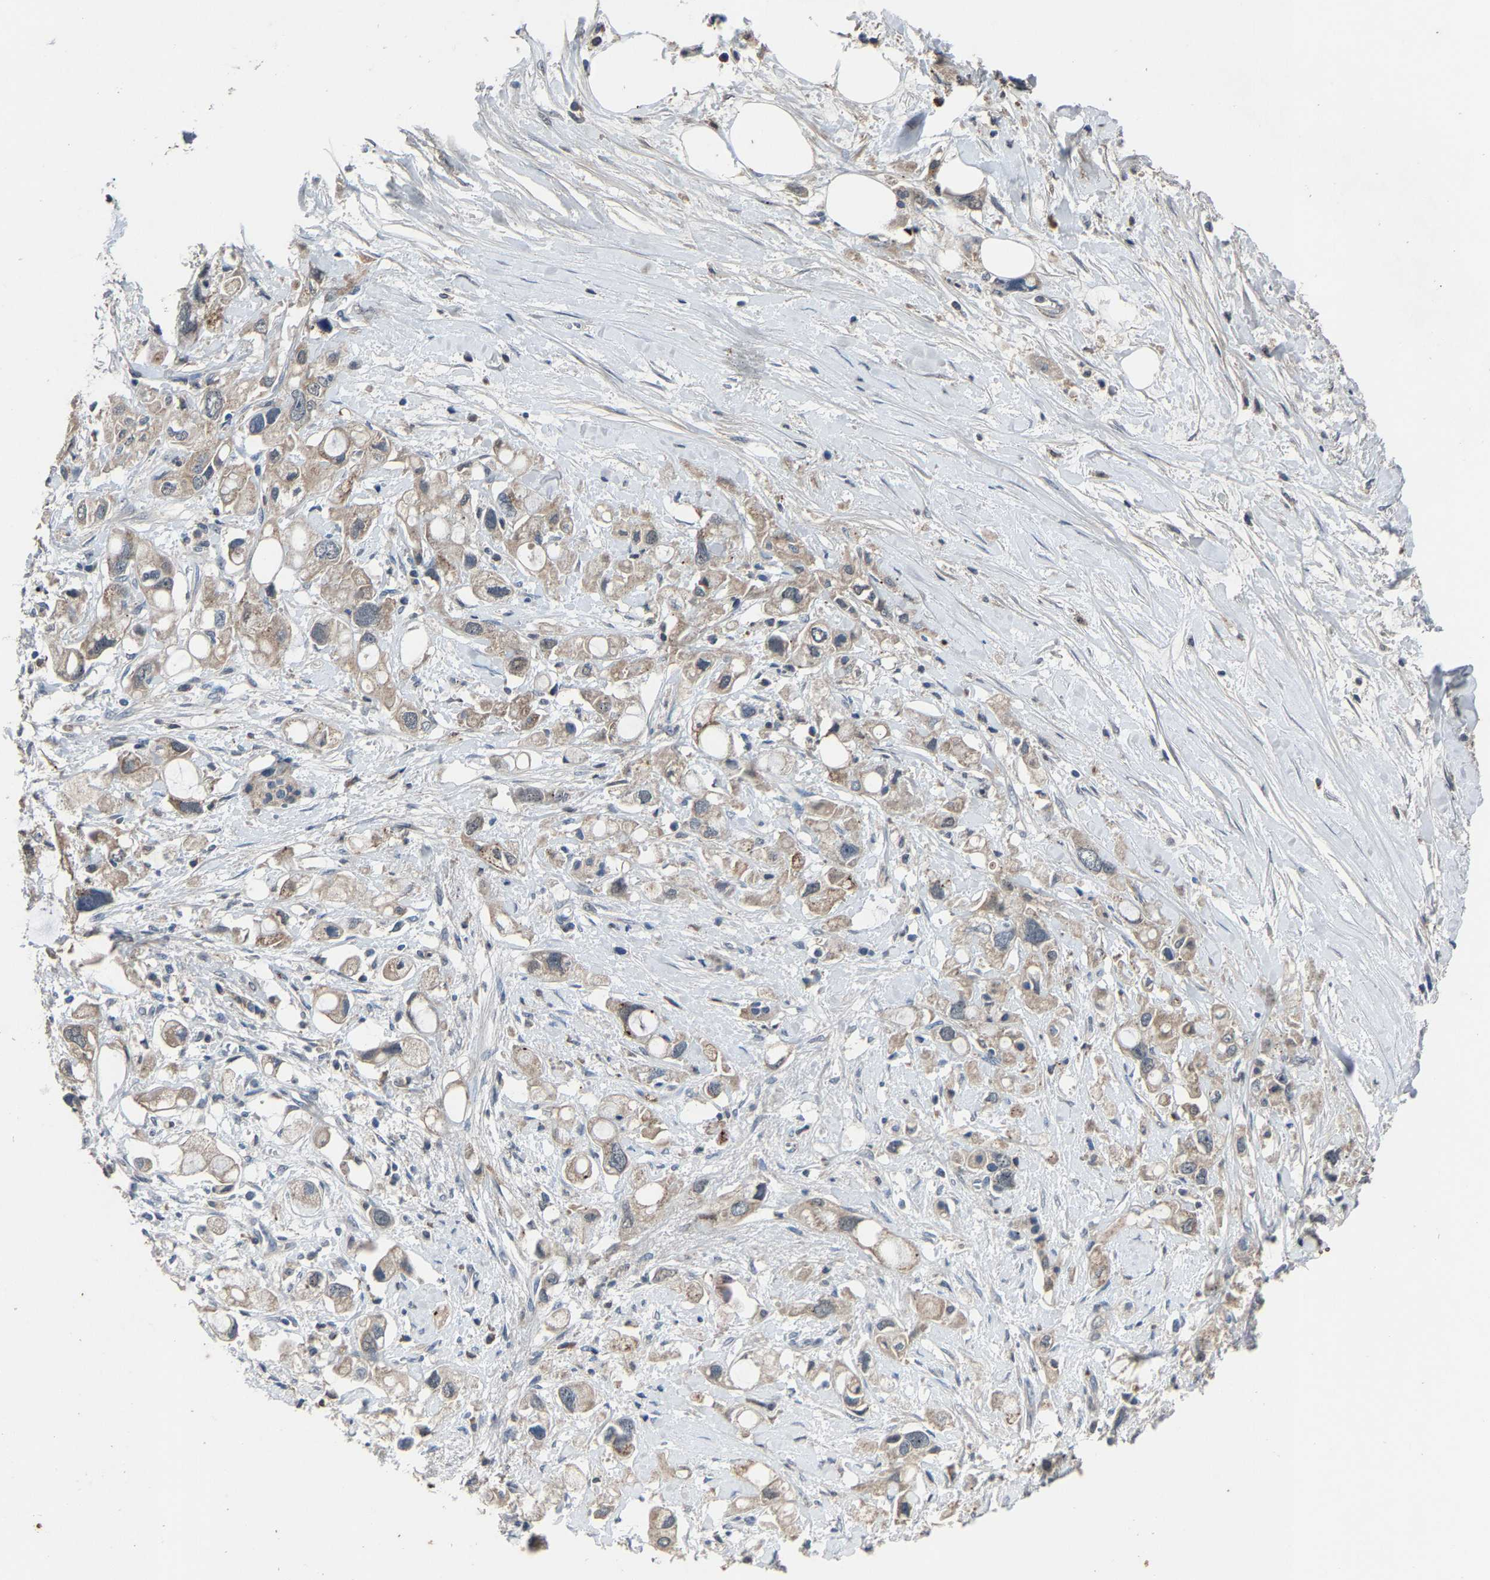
{"staining": {"intensity": "weak", "quantity": ">75%", "location": "cytoplasmic/membranous"}, "tissue": "pancreatic cancer", "cell_type": "Tumor cells", "image_type": "cancer", "snomed": [{"axis": "morphology", "description": "Adenocarcinoma, NOS"}, {"axis": "topography", "description": "Pancreas"}], "caption": "Pancreatic cancer (adenocarcinoma) stained for a protein demonstrates weak cytoplasmic/membranous positivity in tumor cells.", "gene": "PCNX2", "patient": {"sex": "female", "age": 56}}